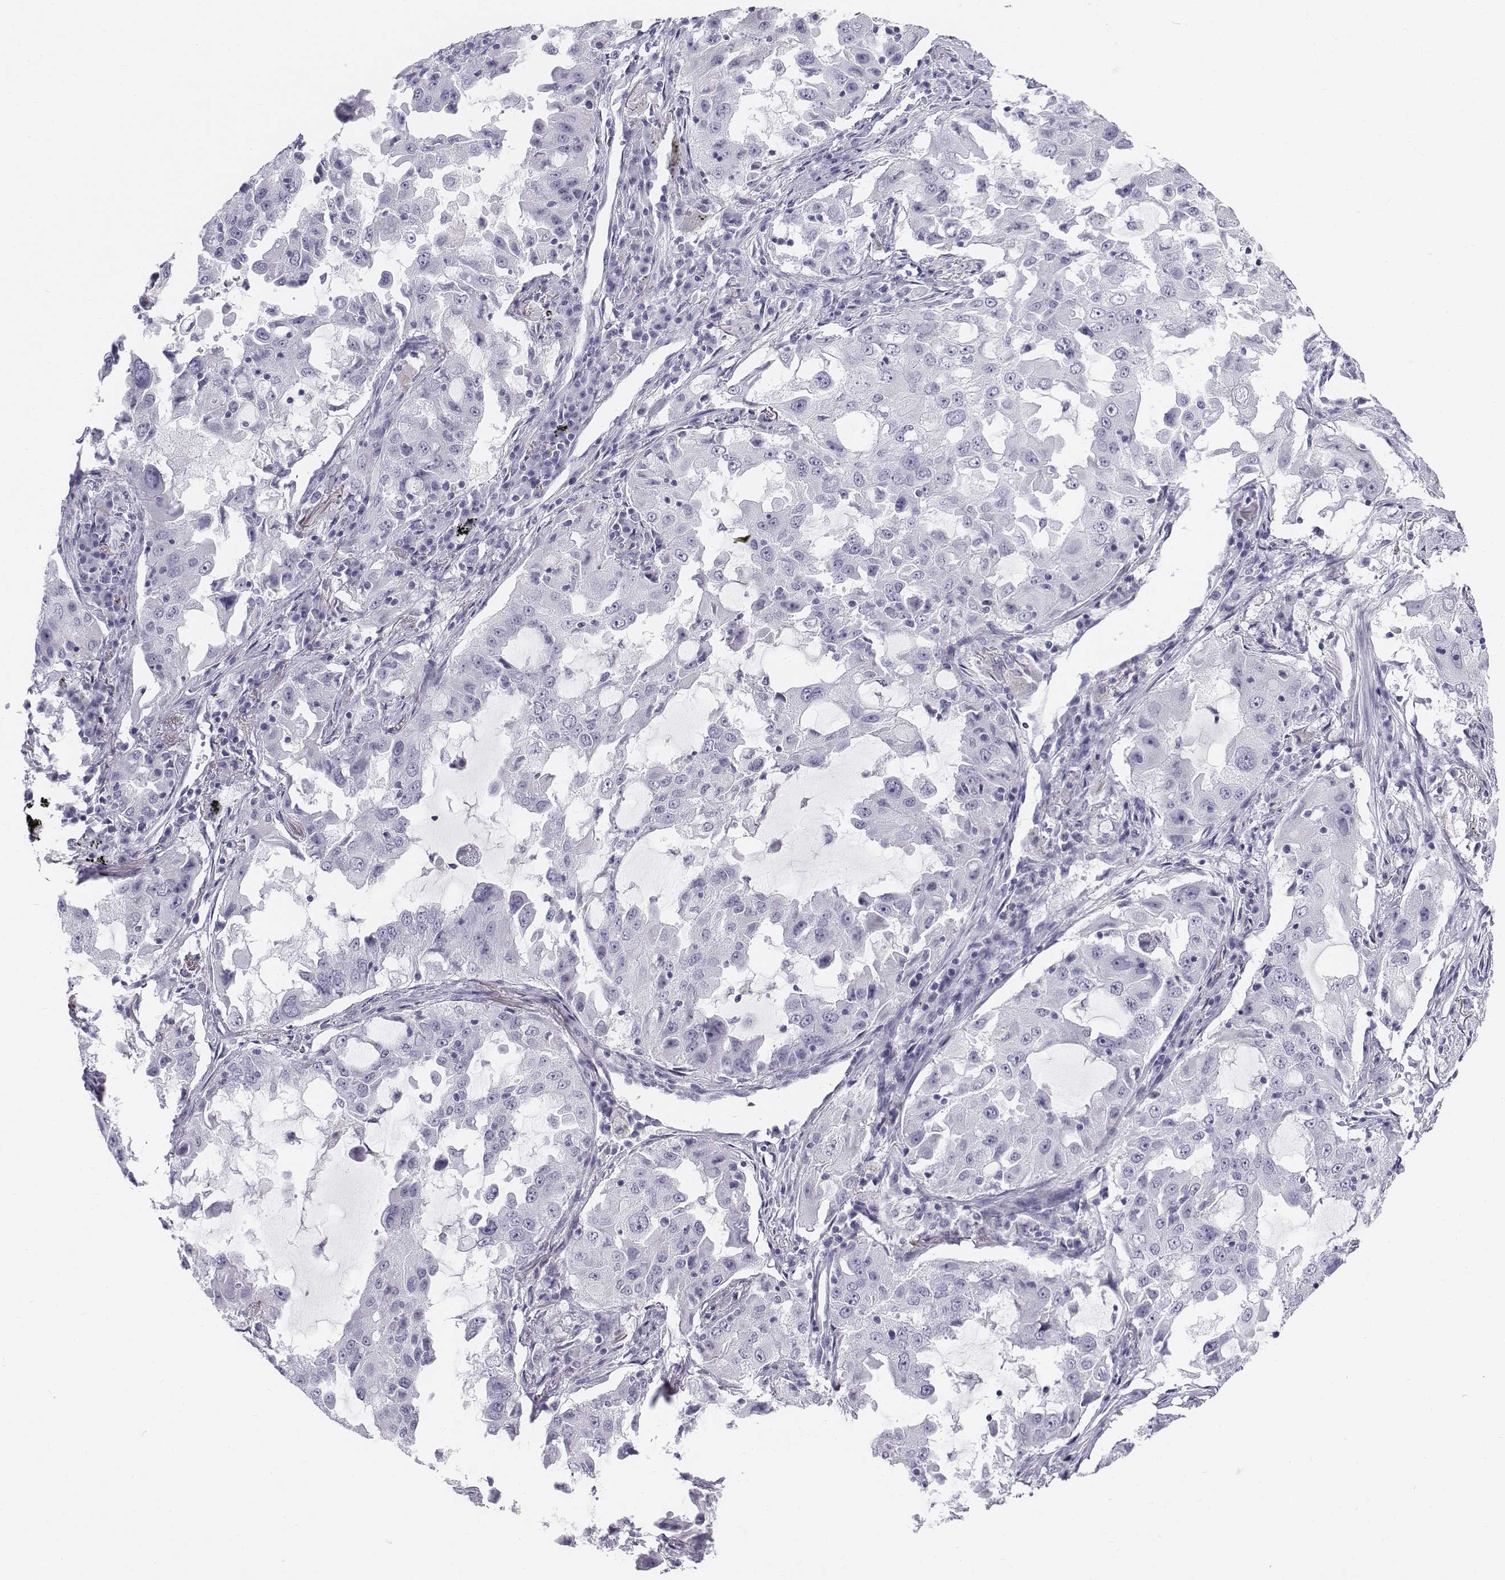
{"staining": {"intensity": "negative", "quantity": "none", "location": "none"}, "tissue": "lung cancer", "cell_type": "Tumor cells", "image_type": "cancer", "snomed": [{"axis": "morphology", "description": "Adenocarcinoma, NOS"}, {"axis": "topography", "description": "Lung"}], "caption": "DAB immunohistochemical staining of human lung cancer exhibits no significant staining in tumor cells.", "gene": "TH", "patient": {"sex": "female", "age": 61}}